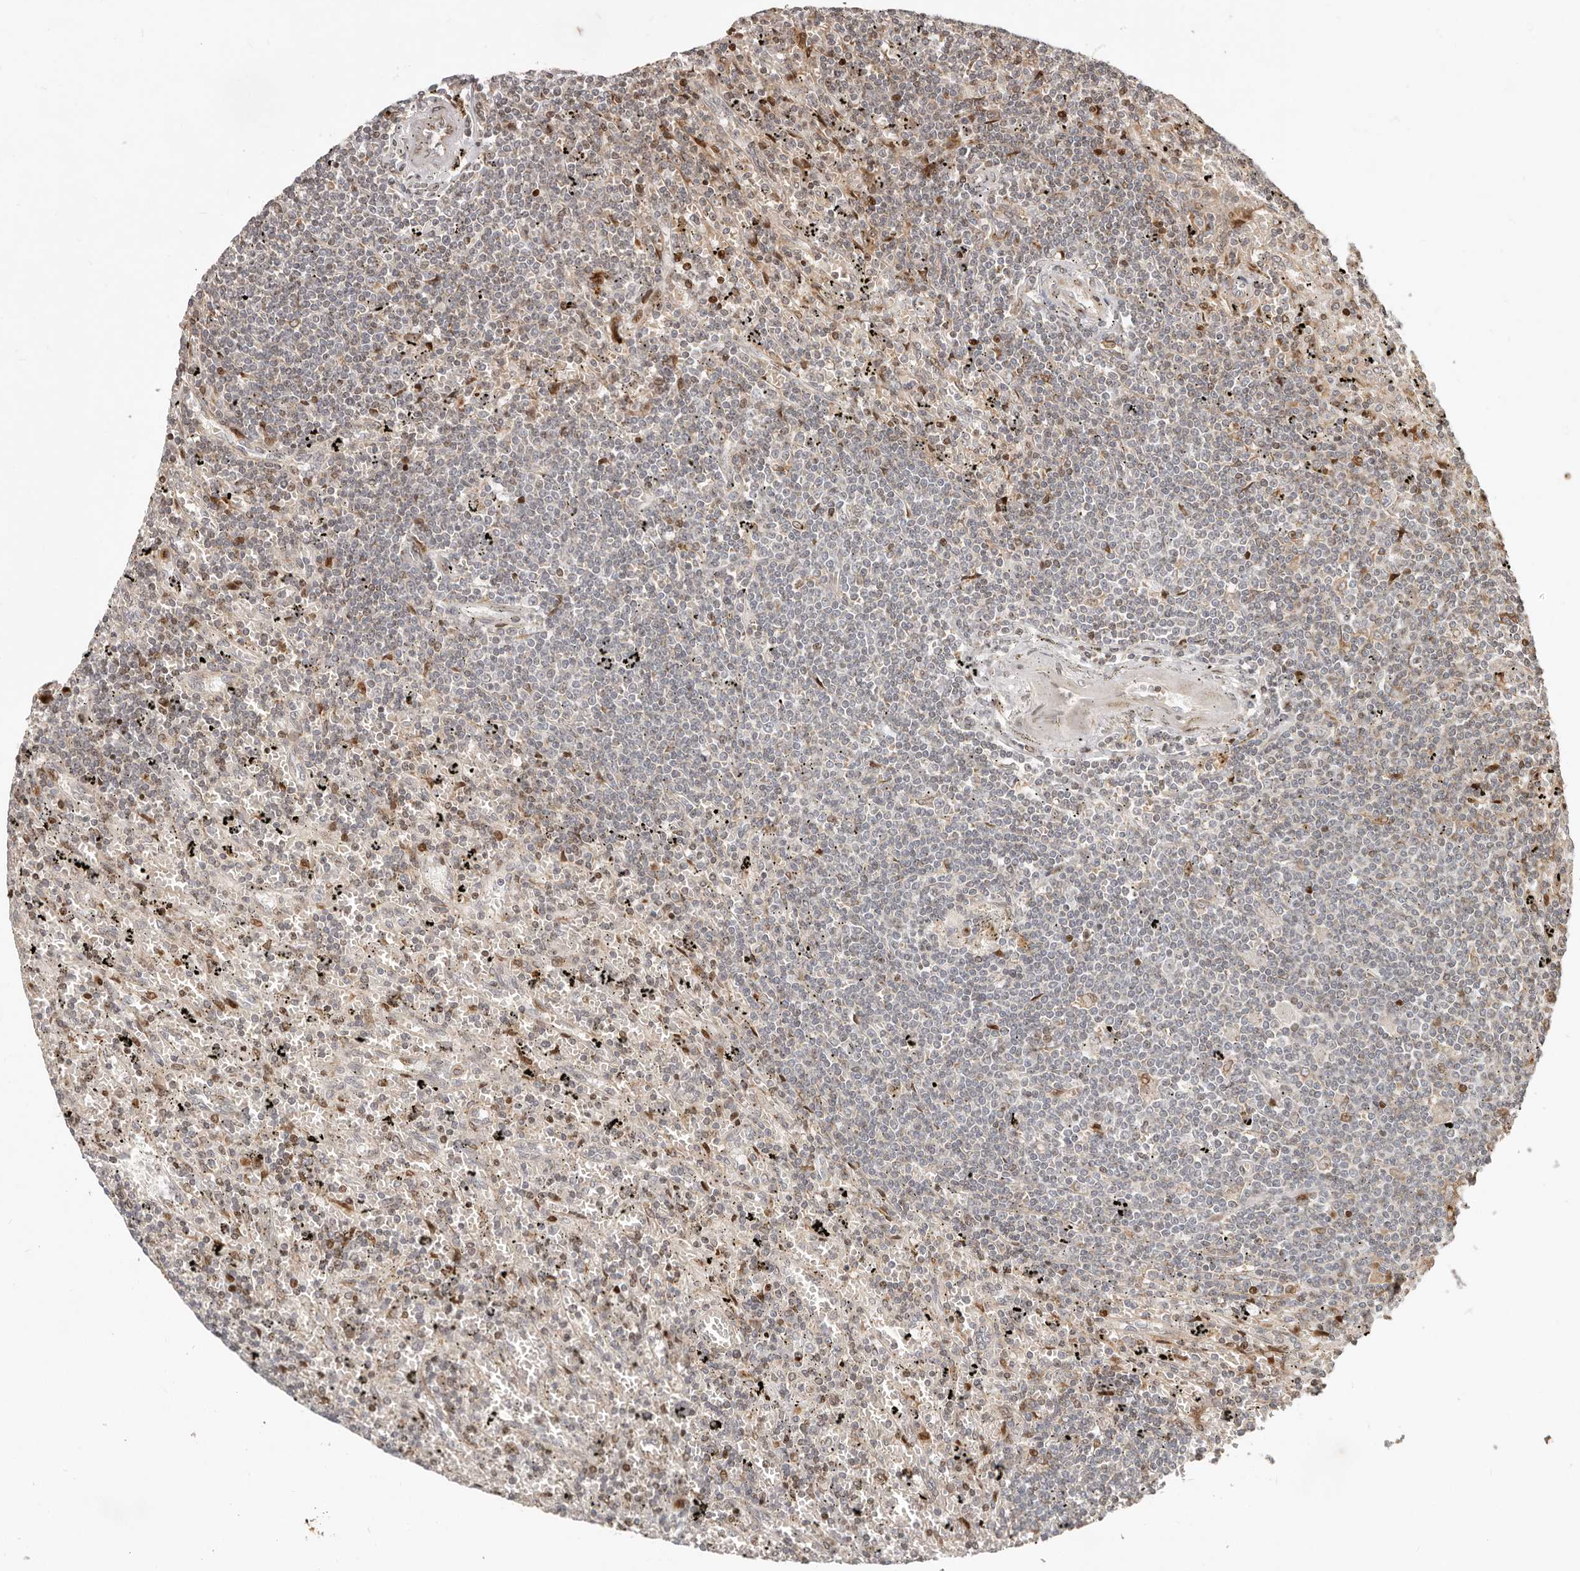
{"staining": {"intensity": "moderate", "quantity": "<25%", "location": "cytoplasmic/membranous,nuclear"}, "tissue": "lymphoma", "cell_type": "Tumor cells", "image_type": "cancer", "snomed": [{"axis": "morphology", "description": "Malignant lymphoma, non-Hodgkin's type, Low grade"}, {"axis": "topography", "description": "Spleen"}], "caption": "Immunohistochemistry (IHC) micrograph of malignant lymphoma, non-Hodgkin's type (low-grade) stained for a protein (brown), which shows low levels of moderate cytoplasmic/membranous and nuclear positivity in approximately <25% of tumor cells.", "gene": "TRIM4", "patient": {"sex": "male", "age": 76}}